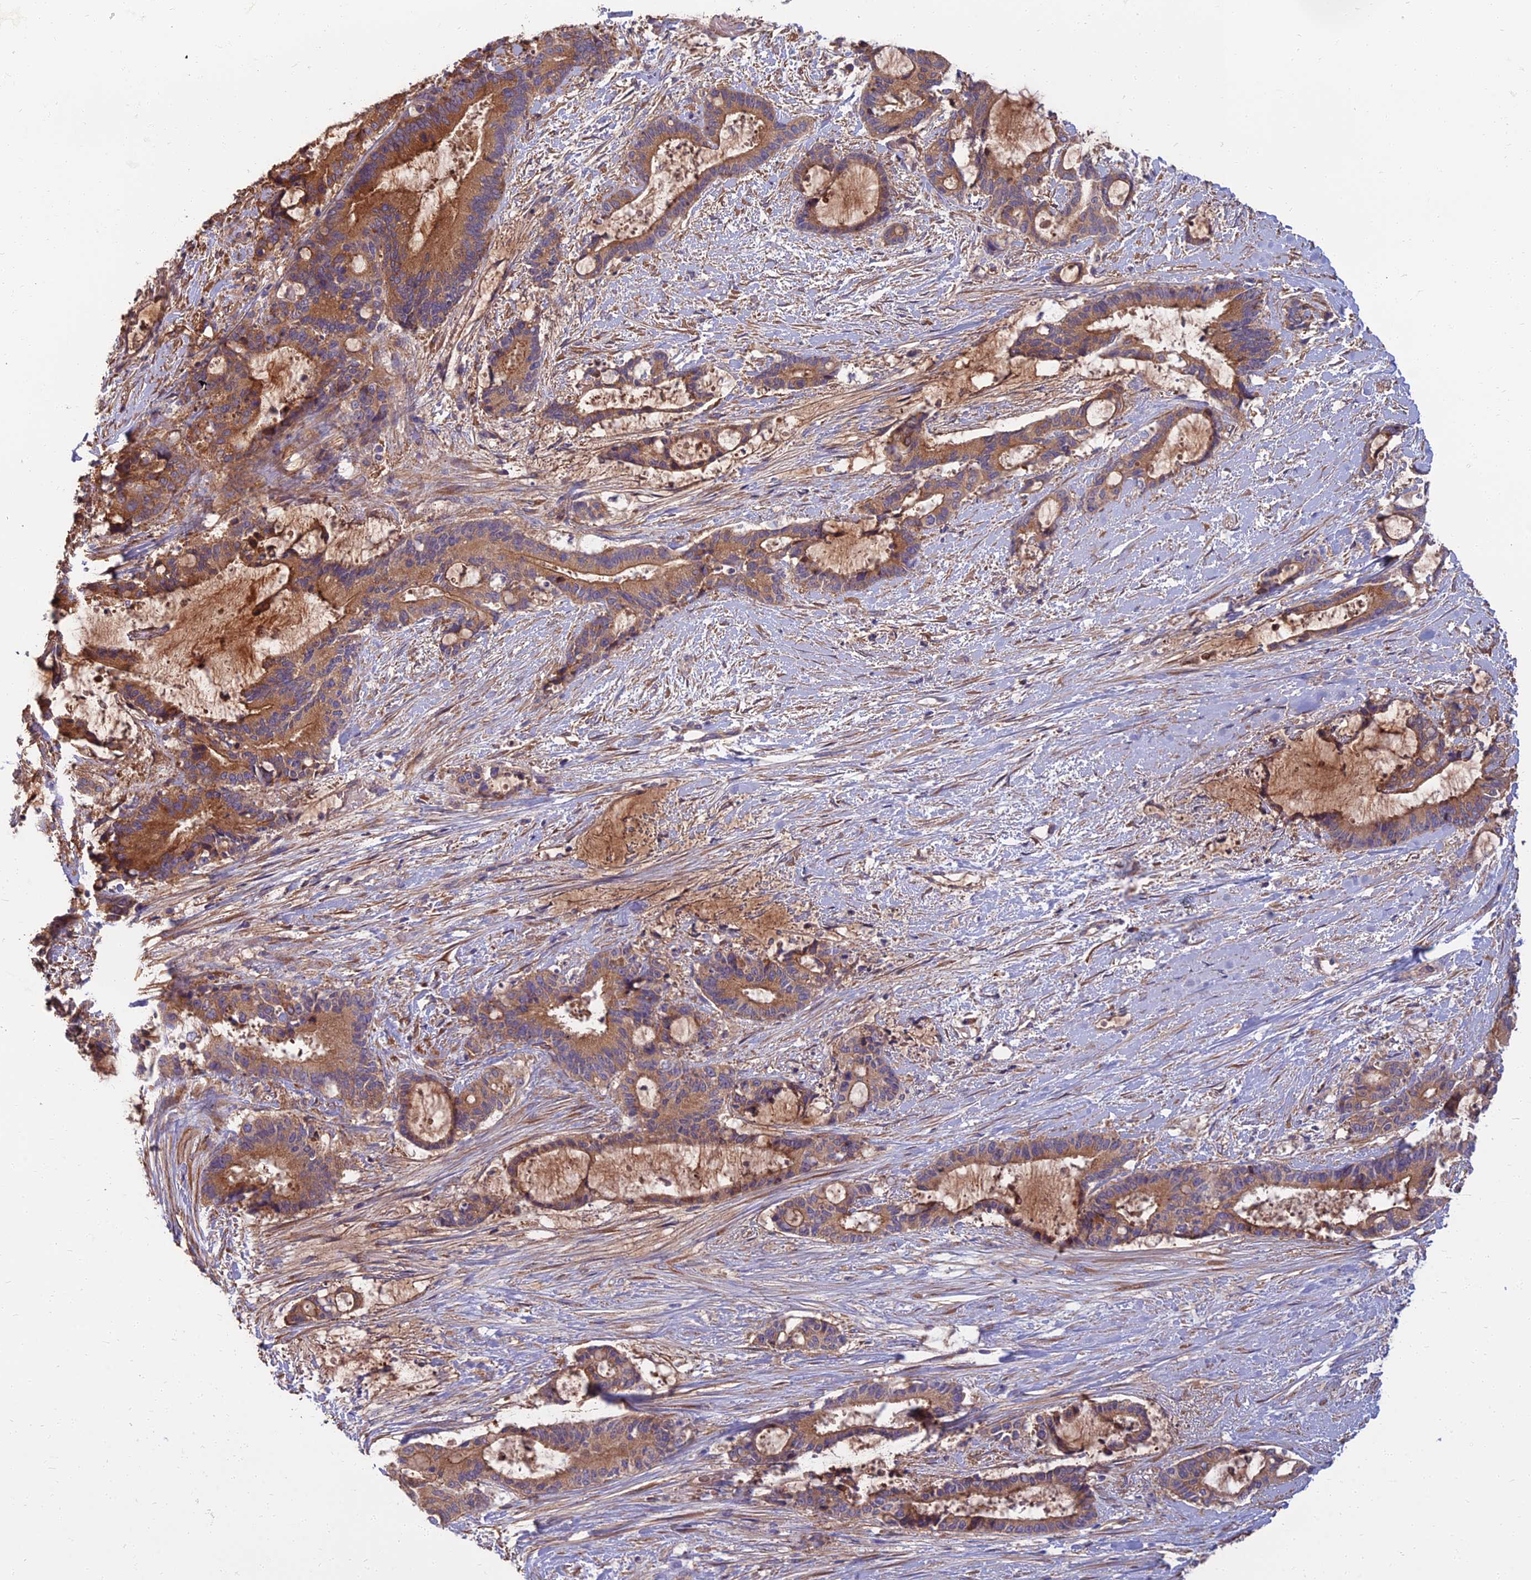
{"staining": {"intensity": "moderate", "quantity": ">75%", "location": "cytoplasmic/membranous"}, "tissue": "liver cancer", "cell_type": "Tumor cells", "image_type": "cancer", "snomed": [{"axis": "morphology", "description": "Normal tissue, NOS"}, {"axis": "morphology", "description": "Cholangiocarcinoma"}, {"axis": "topography", "description": "Liver"}, {"axis": "topography", "description": "Peripheral nerve tissue"}], "caption": "Liver cancer was stained to show a protein in brown. There is medium levels of moderate cytoplasmic/membranous staining in approximately >75% of tumor cells.", "gene": "WDR24", "patient": {"sex": "female", "age": 73}}